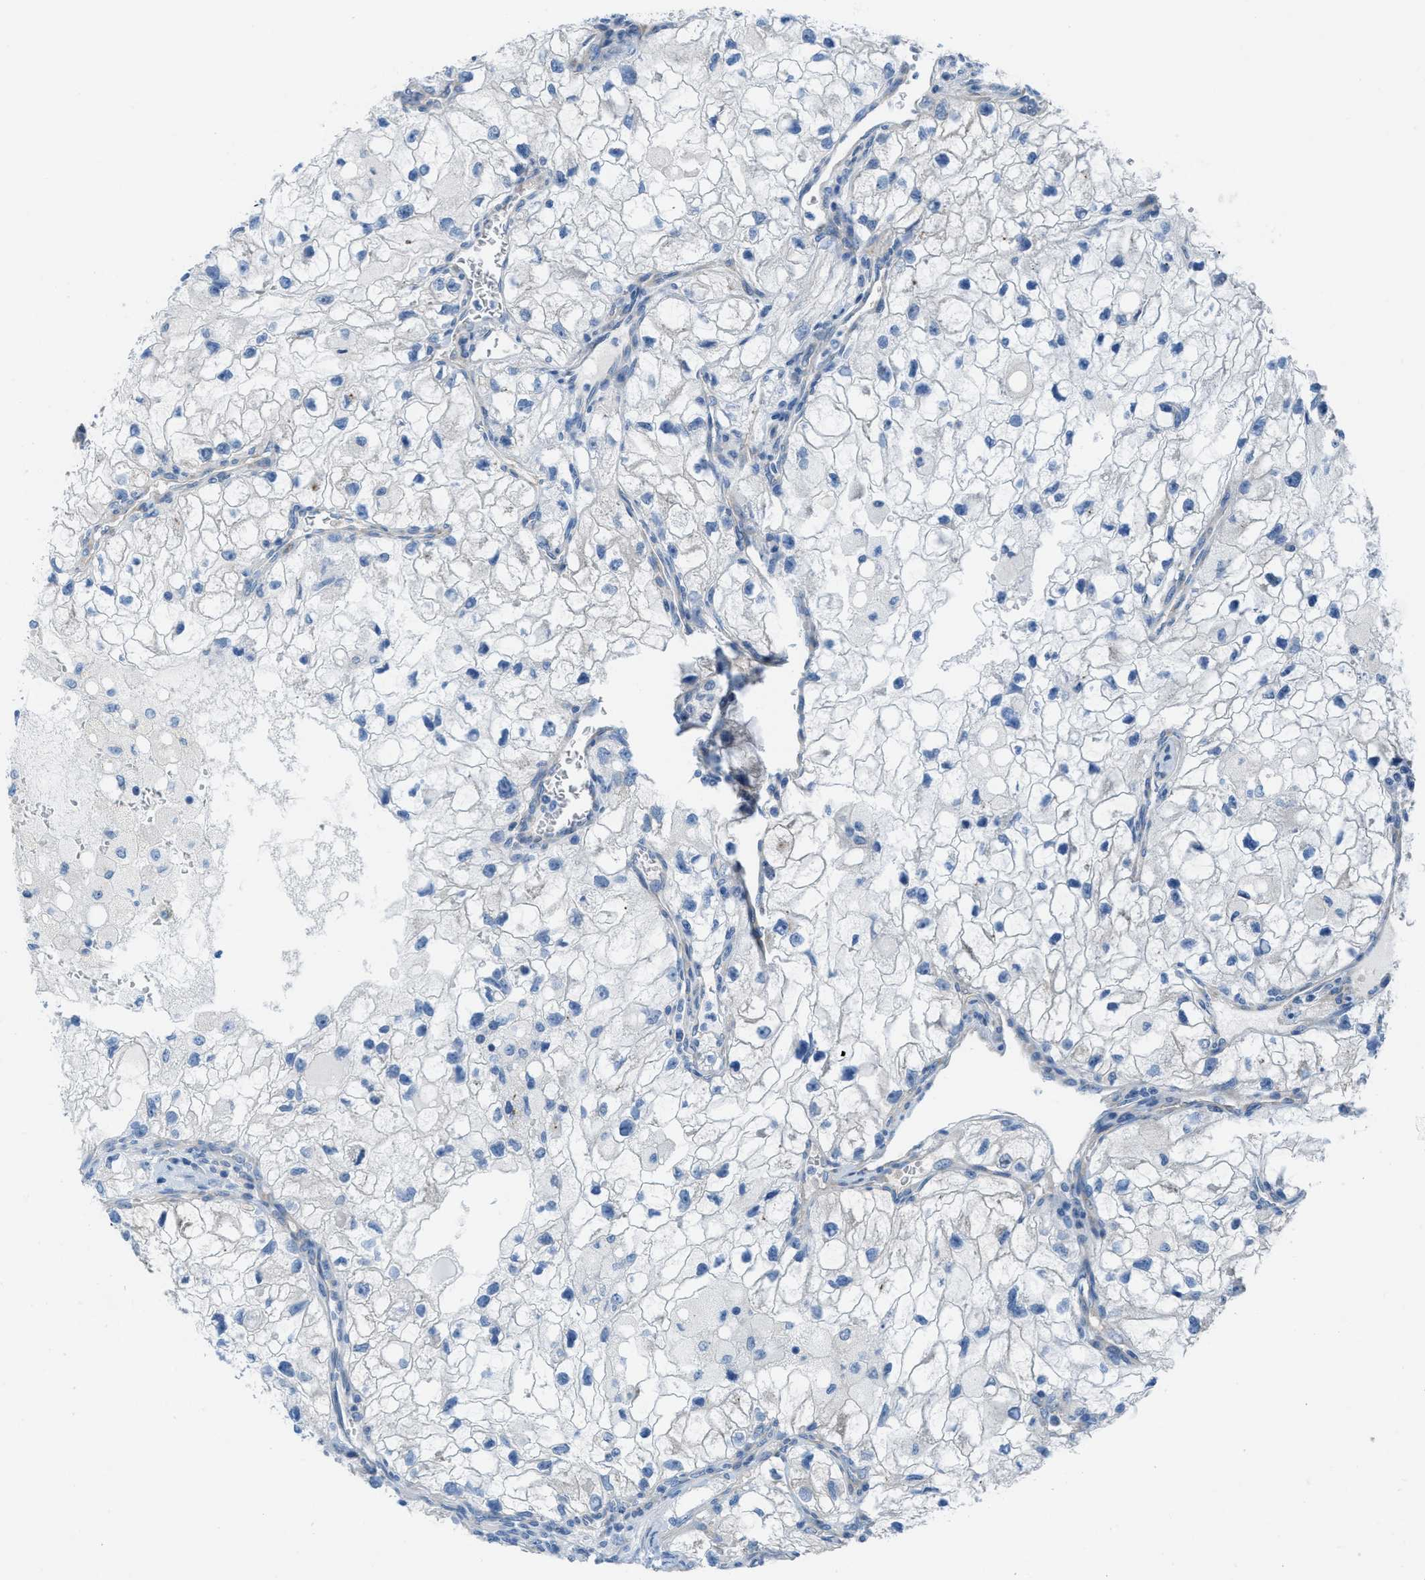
{"staining": {"intensity": "negative", "quantity": "none", "location": "none"}, "tissue": "renal cancer", "cell_type": "Tumor cells", "image_type": "cancer", "snomed": [{"axis": "morphology", "description": "Adenocarcinoma, NOS"}, {"axis": "topography", "description": "Kidney"}], "caption": "Immunohistochemistry (IHC) of human adenocarcinoma (renal) demonstrates no staining in tumor cells. (DAB immunohistochemistry (IHC) visualized using brightfield microscopy, high magnification).", "gene": "ASGR1", "patient": {"sex": "female", "age": 70}}